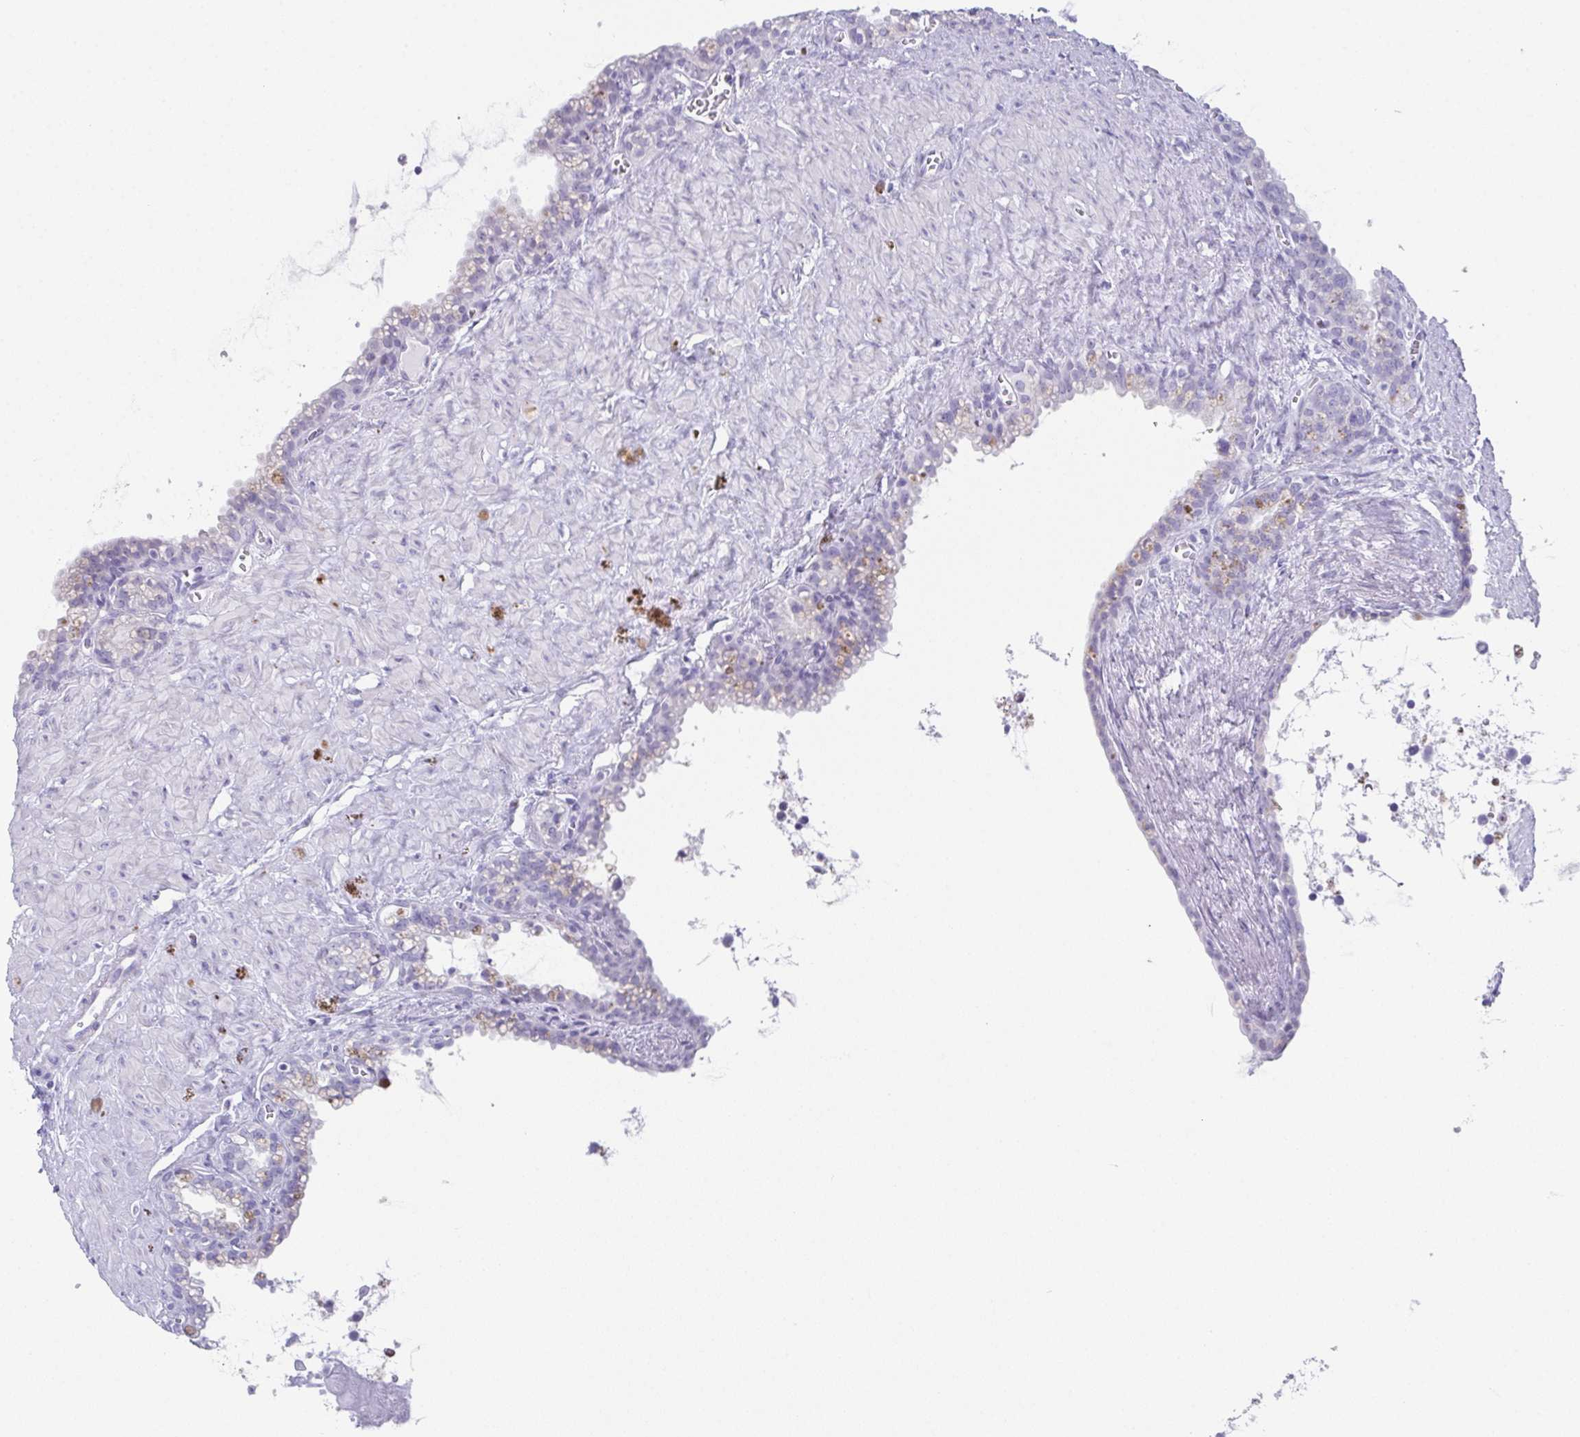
{"staining": {"intensity": "negative", "quantity": "none", "location": "none"}, "tissue": "seminal vesicle", "cell_type": "Glandular cells", "image_type": "normal", "snomed": [{"axis": "morphology", "description": "Normal tissue, NOS"}, {"axis": "topography", "description": "Seminal veicle"}], "caption": "Immunohistochemistry (IHC) photomicrograph of normal seminal vesicle: seminal vesicle stained with DAB (3,3'-diaminobenzidine) reveals no significant protein positivity in glandular cells.", "gene": "TEX19", "patient": {"sex": "male", "age": 76}}